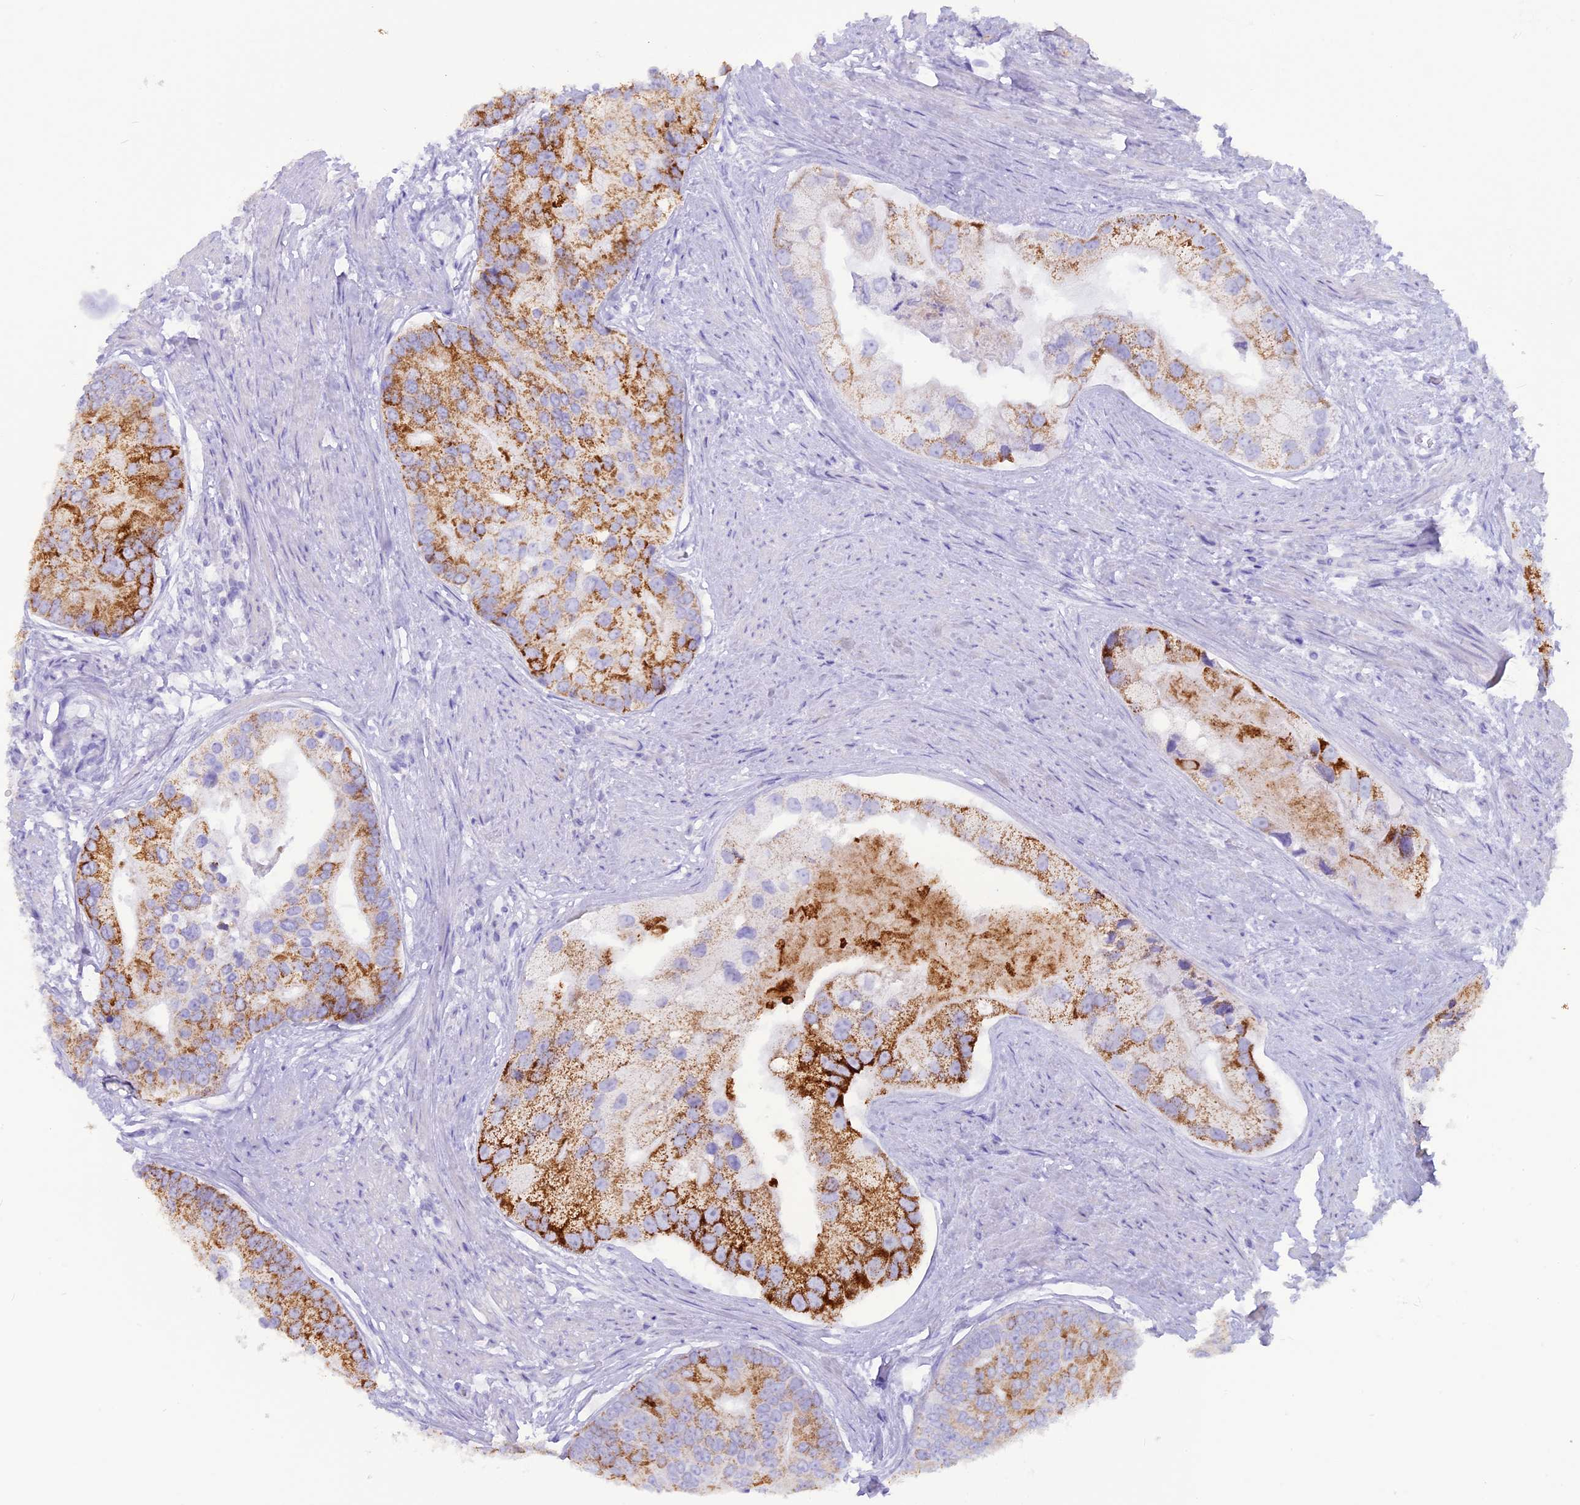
{"staining": {"intensity": "strong", "quantity": "<25%", "location": "cytoplasmic/membranous"}, "tissue": "prostate cancer", "cell_type": "Tumor cells", "image_type": "cancer", "snomed": [{"axis": "morphology", "description": "Adenocarcinoma, High grade"}, {"axis": "topography", "description": "Prostate"}], "caption": "Tumor cells exhibit medium levels of strong cytoplasmic/membranous positivity in about <25% of cells in adenocarcinoma (high-grade) (prostate).", "gene": "GLYATL1", "patient": {"sex": "male", "age": 62}}